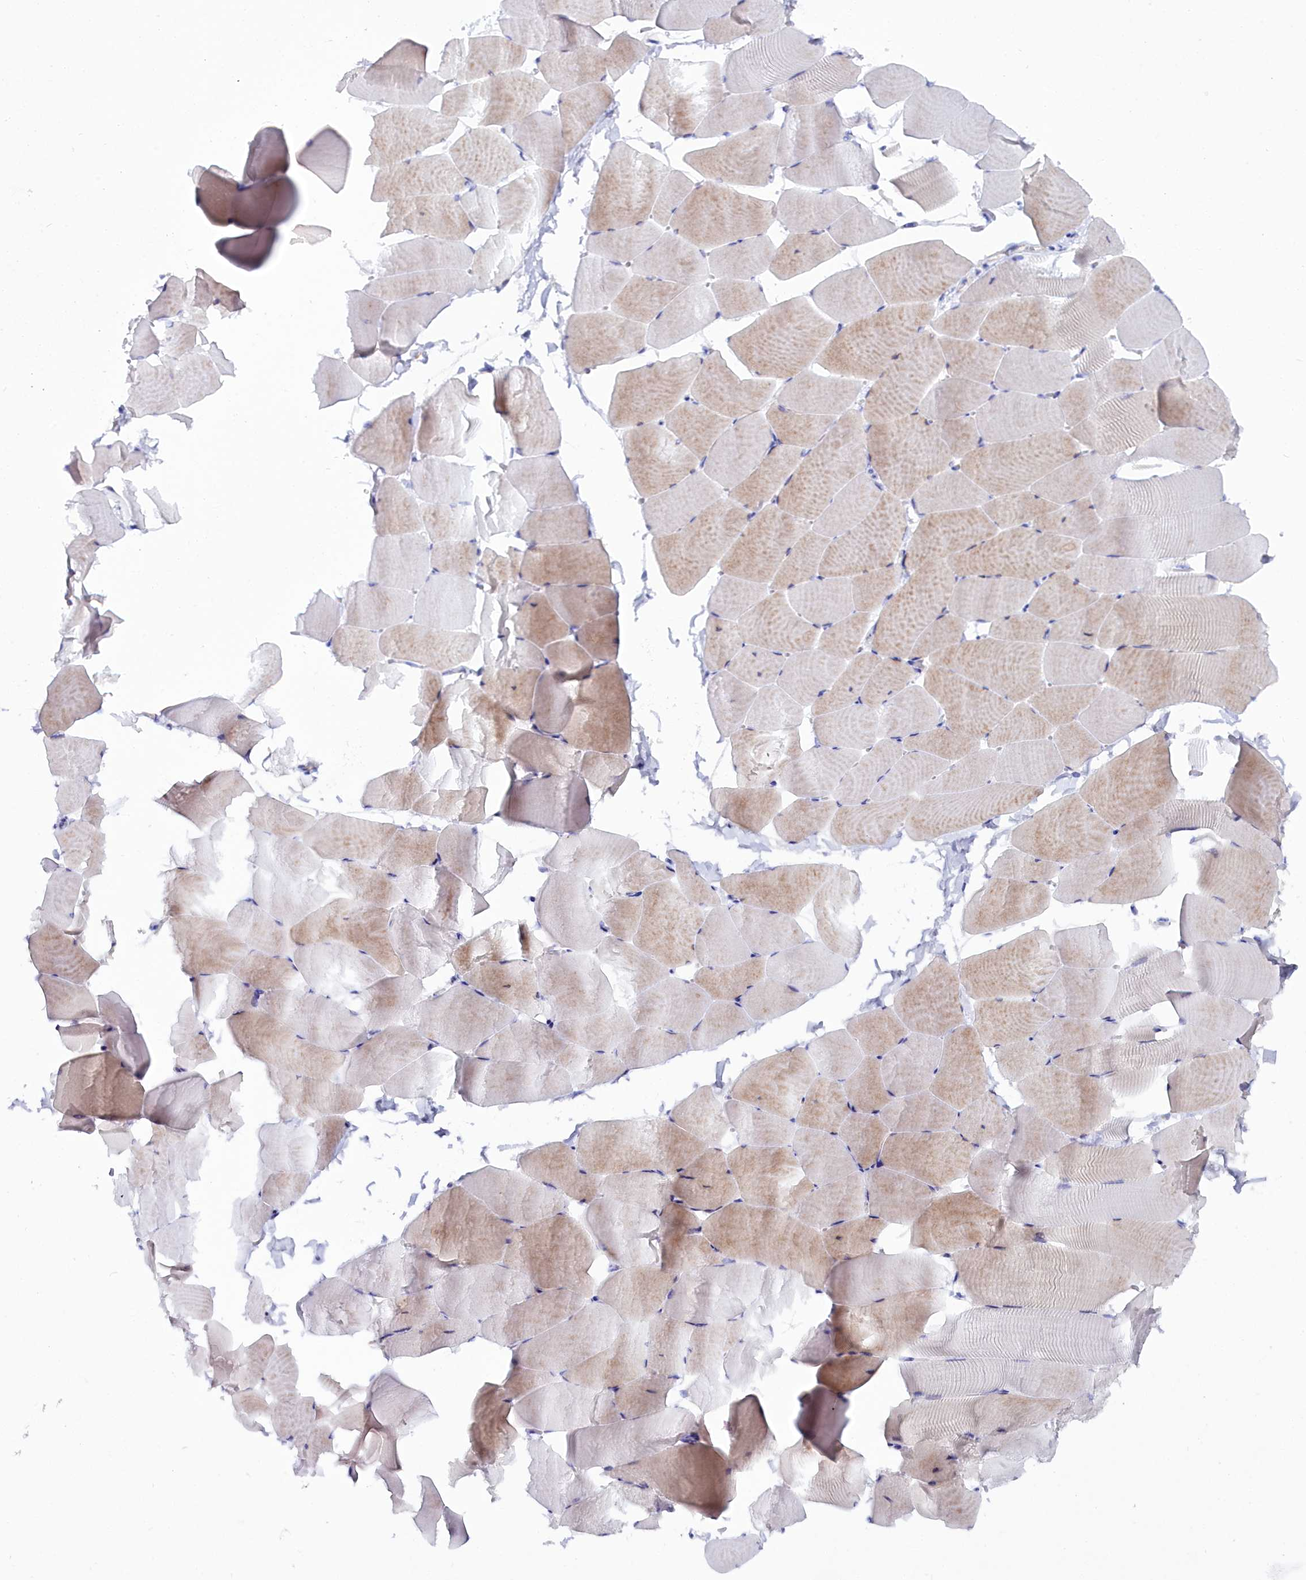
{"staining": {"intensity": "weak", "quantity": "<25%", "location": "cytoplasmic/membranous"}, "tissue": "skeletal muscle", "cell_type": "Myocytes", "image_type": "normal", "snomed": [{"axis": "morphology", "description": "Normal tissue, NOS"}, {"axis": "topography", "description": "Skeletal muscle"}], "caption": "Immunohistochemical staining of benign human skeletal muscle displays no significant expression in myocytes.", "gene": "SLC49A3", "patient": {"sex": "male", "age": 25}}